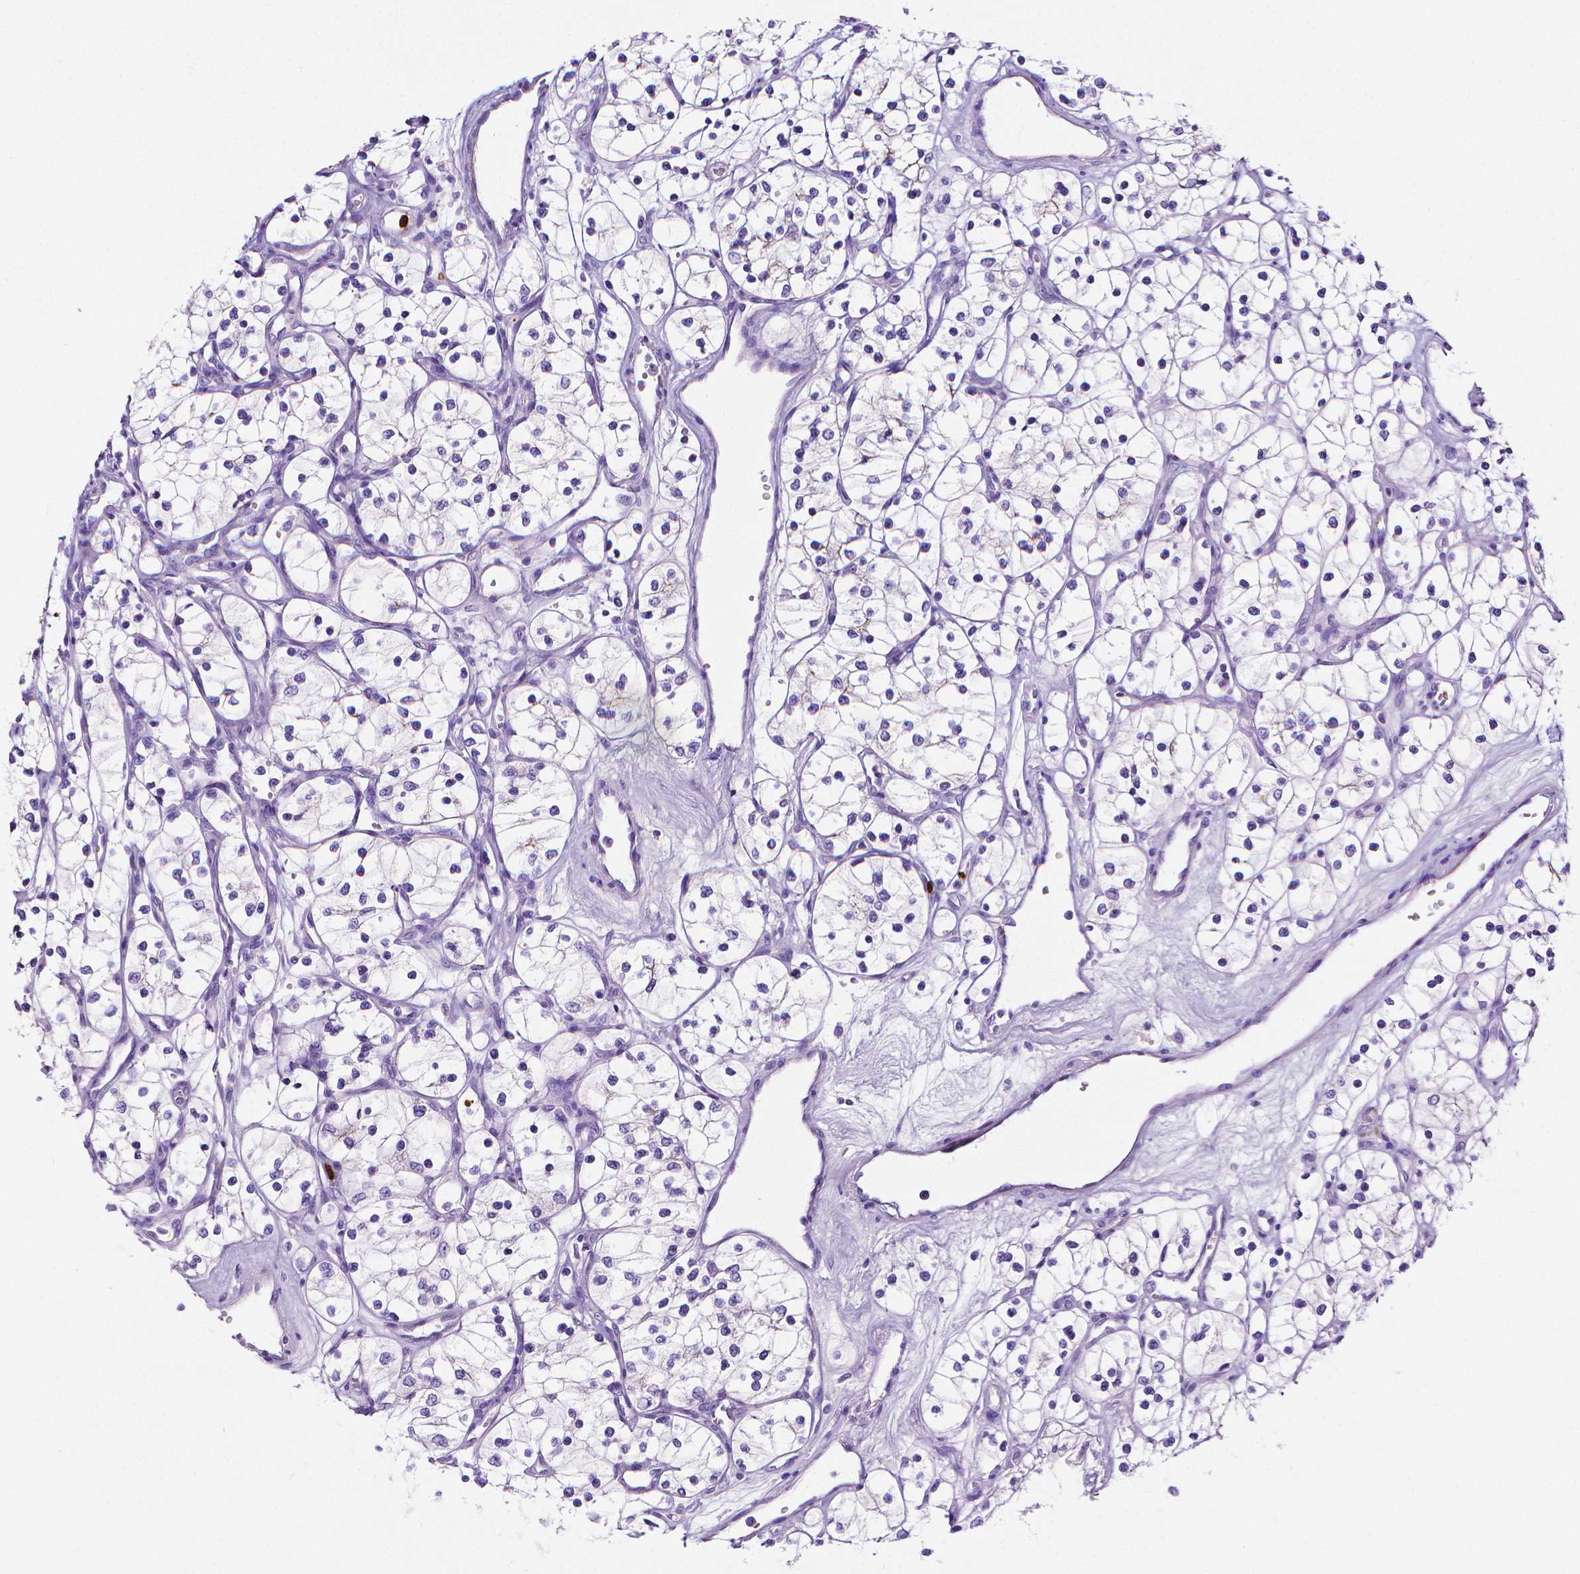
{"staining": {"intensity": "negative", "quantity": "none", "location": "none"}, "tissue": "renal cancer", "cell_type": "Tumor cells", "image_type": "cancer", "snomed": [{"axis": "morphology", "description": "Adenocarcinoma, NOS"}, {"axis": "topography", "description": "Kidney"}], "caption": "Renal cancer (adenocarcinoma) stained for a protein using immunohistochemistry demonstrates no staining tumor cells.", "gene": "MMP9", "patient": {"sex": "female", "age": 69}}